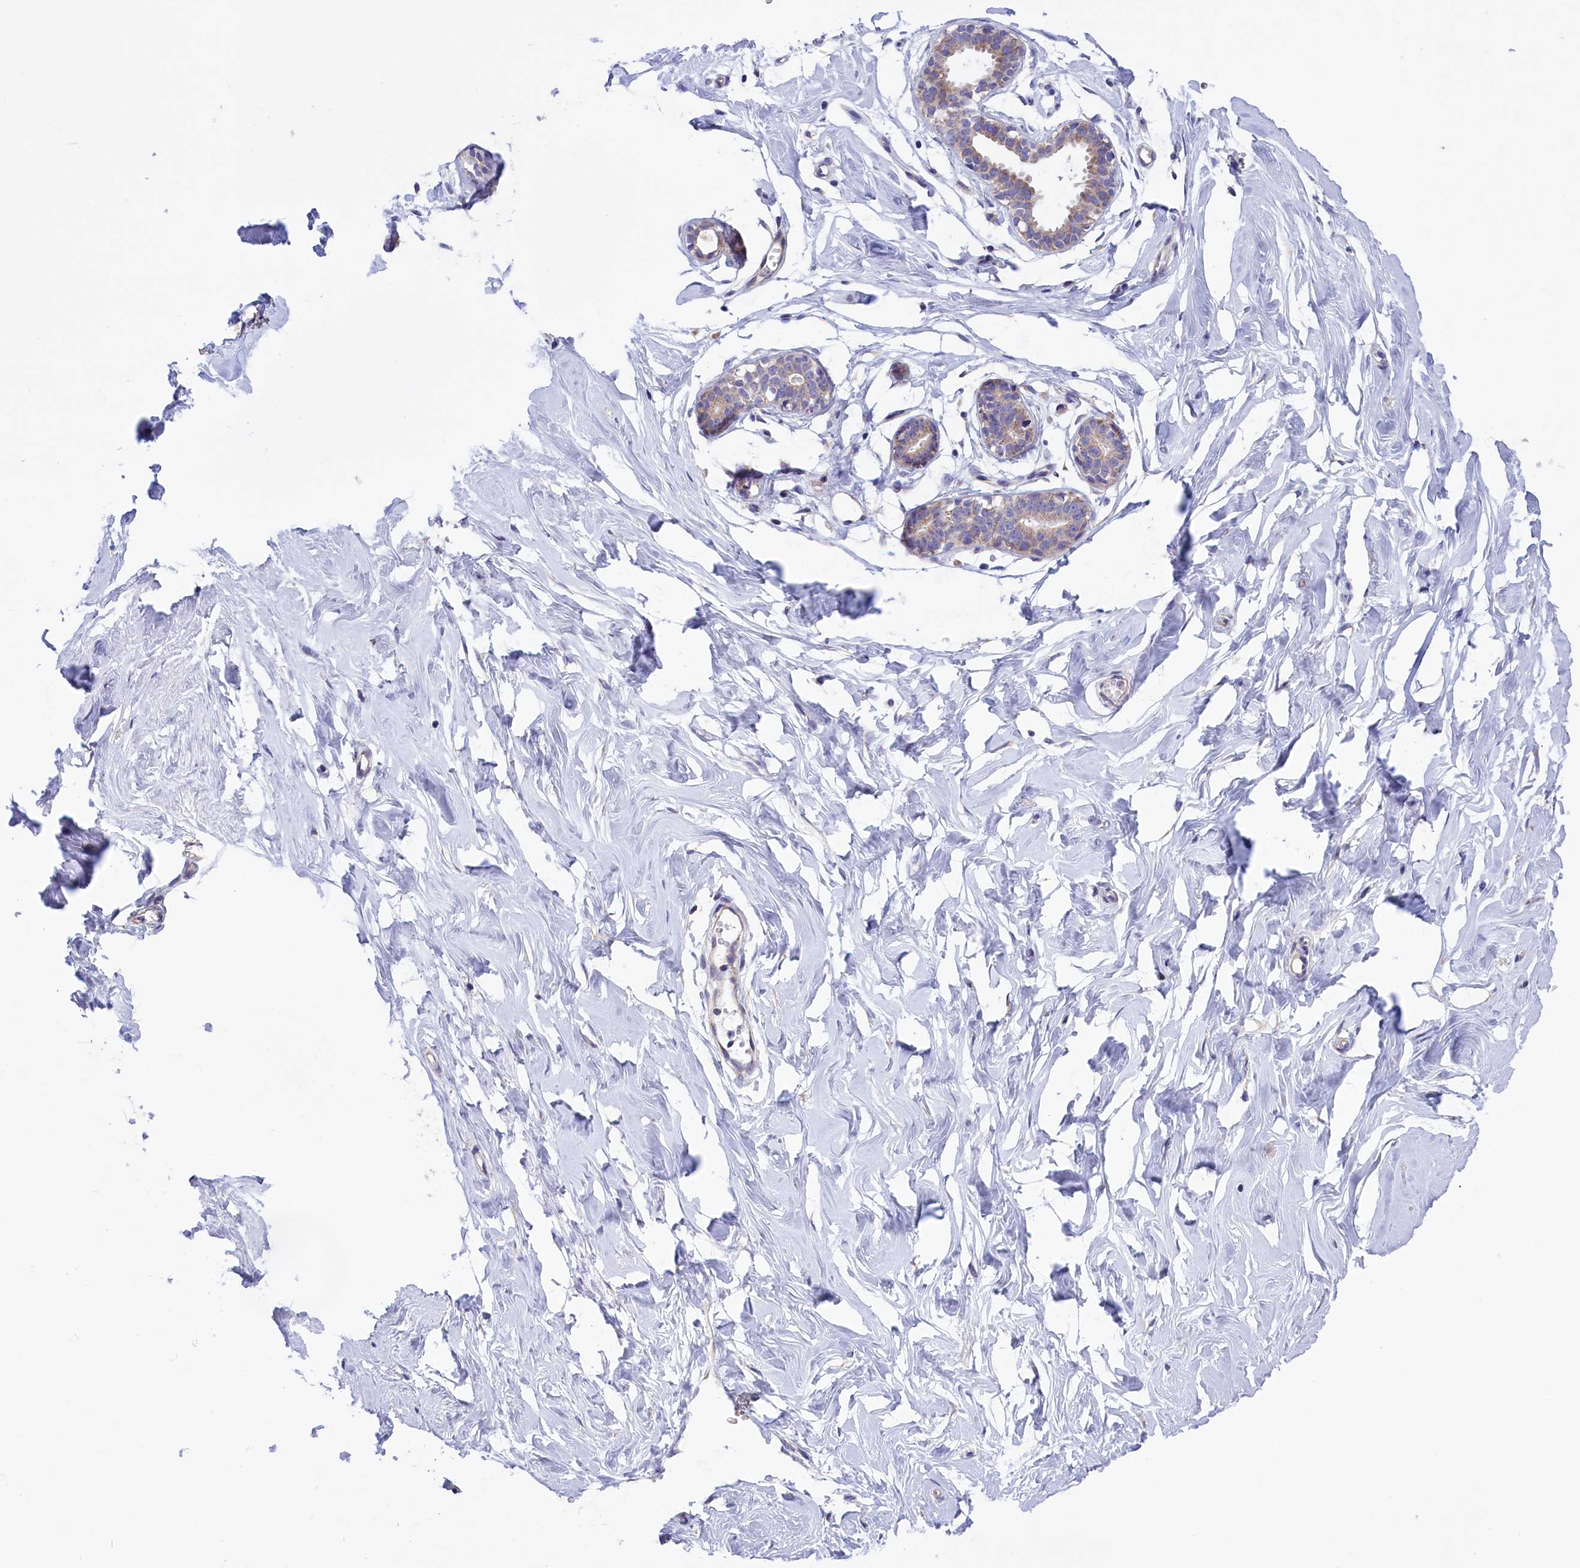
{"staining": {"intensity": "negative", "quantity": "none", "location": "none"}, "tissue": "breast", "cell_type": "Adipocytes", "image_type": "normal", "snomed": [{"axis": "morphology", "description": "Normal tissue, NOS"}, {"axis": "morphology", "description": "Adenoma, NOS"}, {"axis": "topography", "description": "Breast"}], "caption": "Photomicrograph shows no protein expression in adipocytes of benign breast.", "gene": "CYP2U1", "patient": {"sex": "female", "age": 23}}